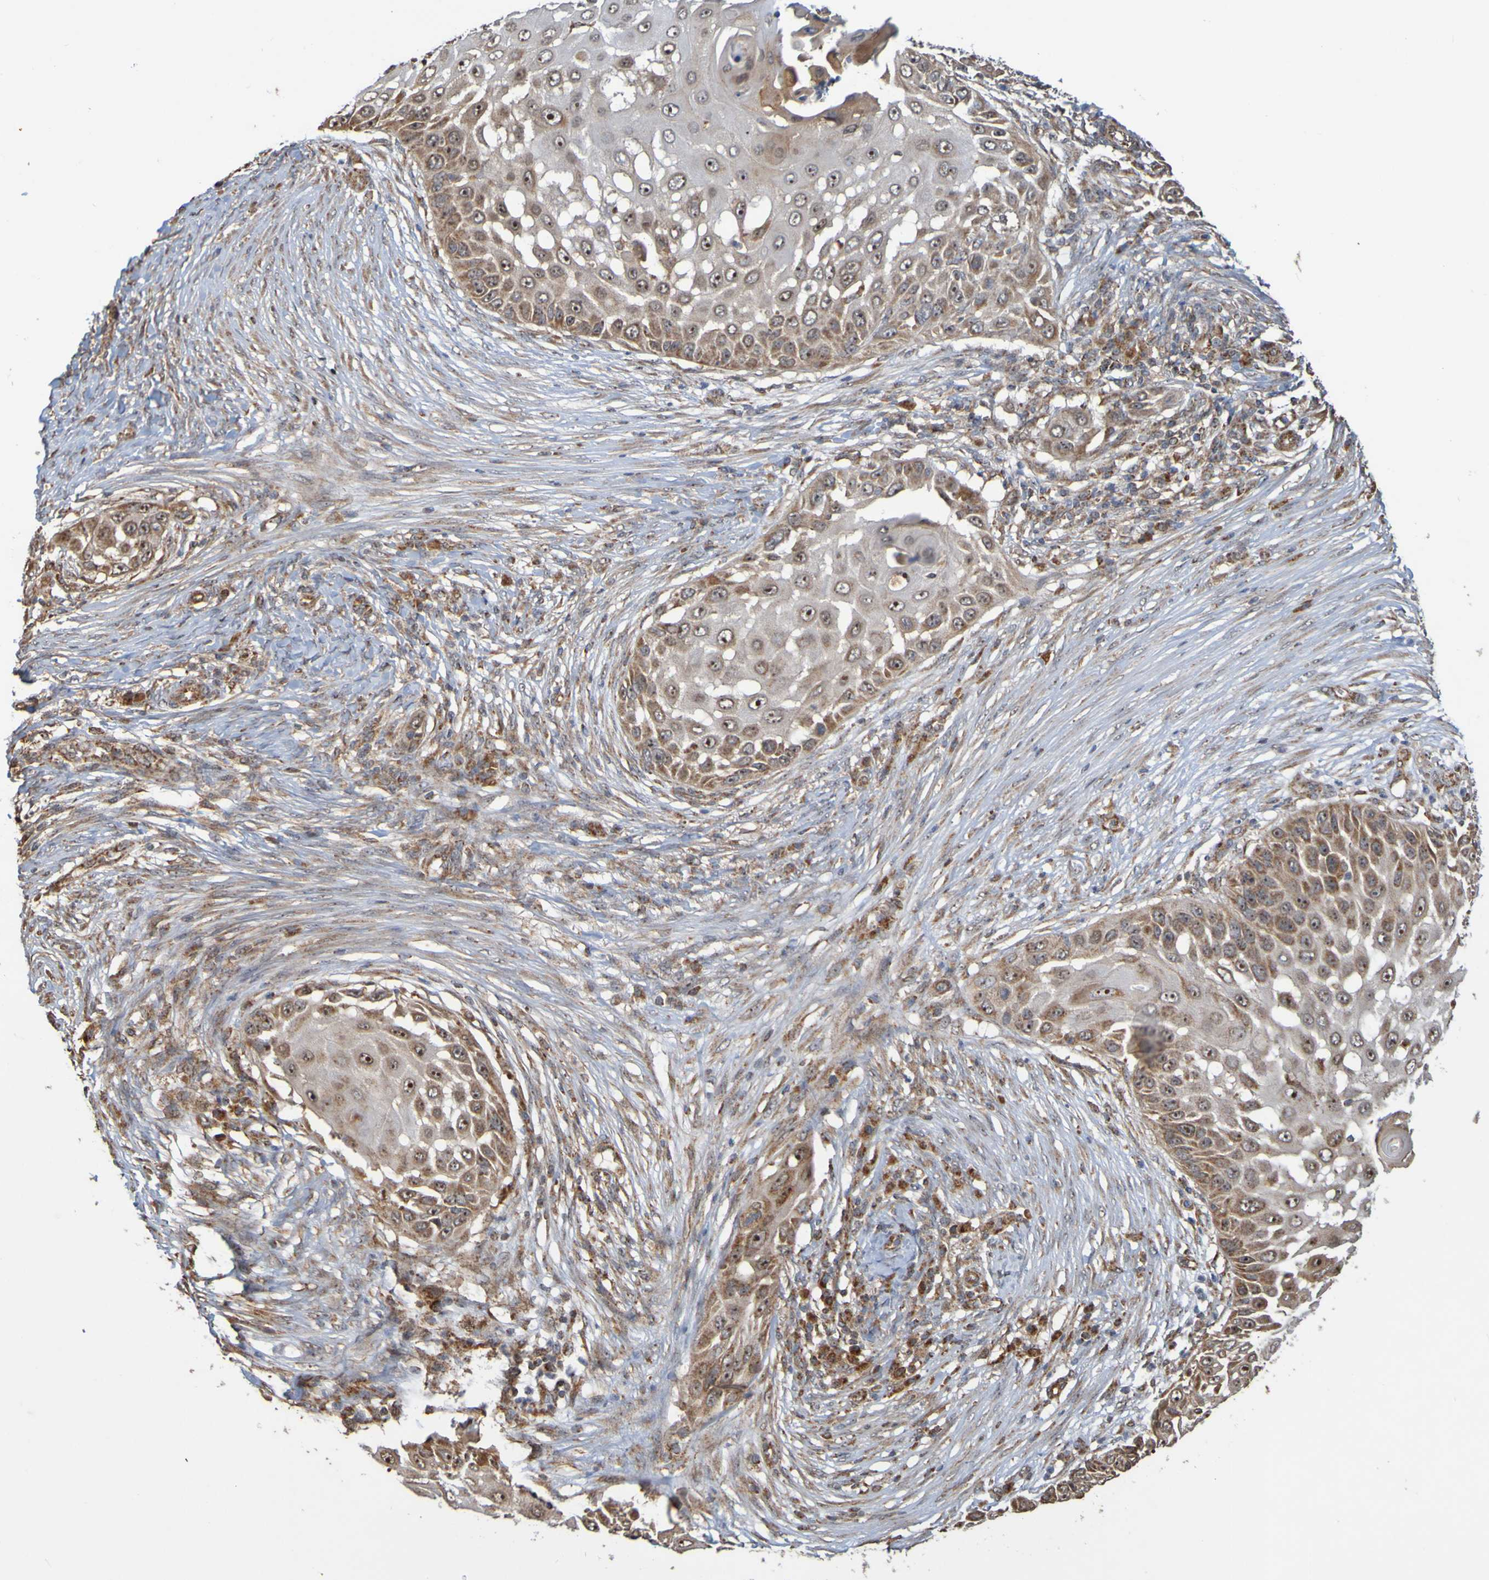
{"staining": {"intensity": "strong", "quantity": ">75%", "location": "cytoplasmic/membranous,nuclear"}, "tissue": "skin cancer", "cell_type": "Tumor cells", "image_type": "cancer", "snomed": [{"axis": "morphology", "description": "Squamous cell carcinoma, NOS"}, {"axis": "topography", "description": "Skin"}], "caption": "Immunohistochemistry (DAB) staining of human skin cancer (squamous cell carcinoma) displays strong cytoplasmic/membranous and nuclear protein positivity in about >75% of tumor cells.", "gene": "TMBIM1", "patient": {"sex": "female", "age": 44}}